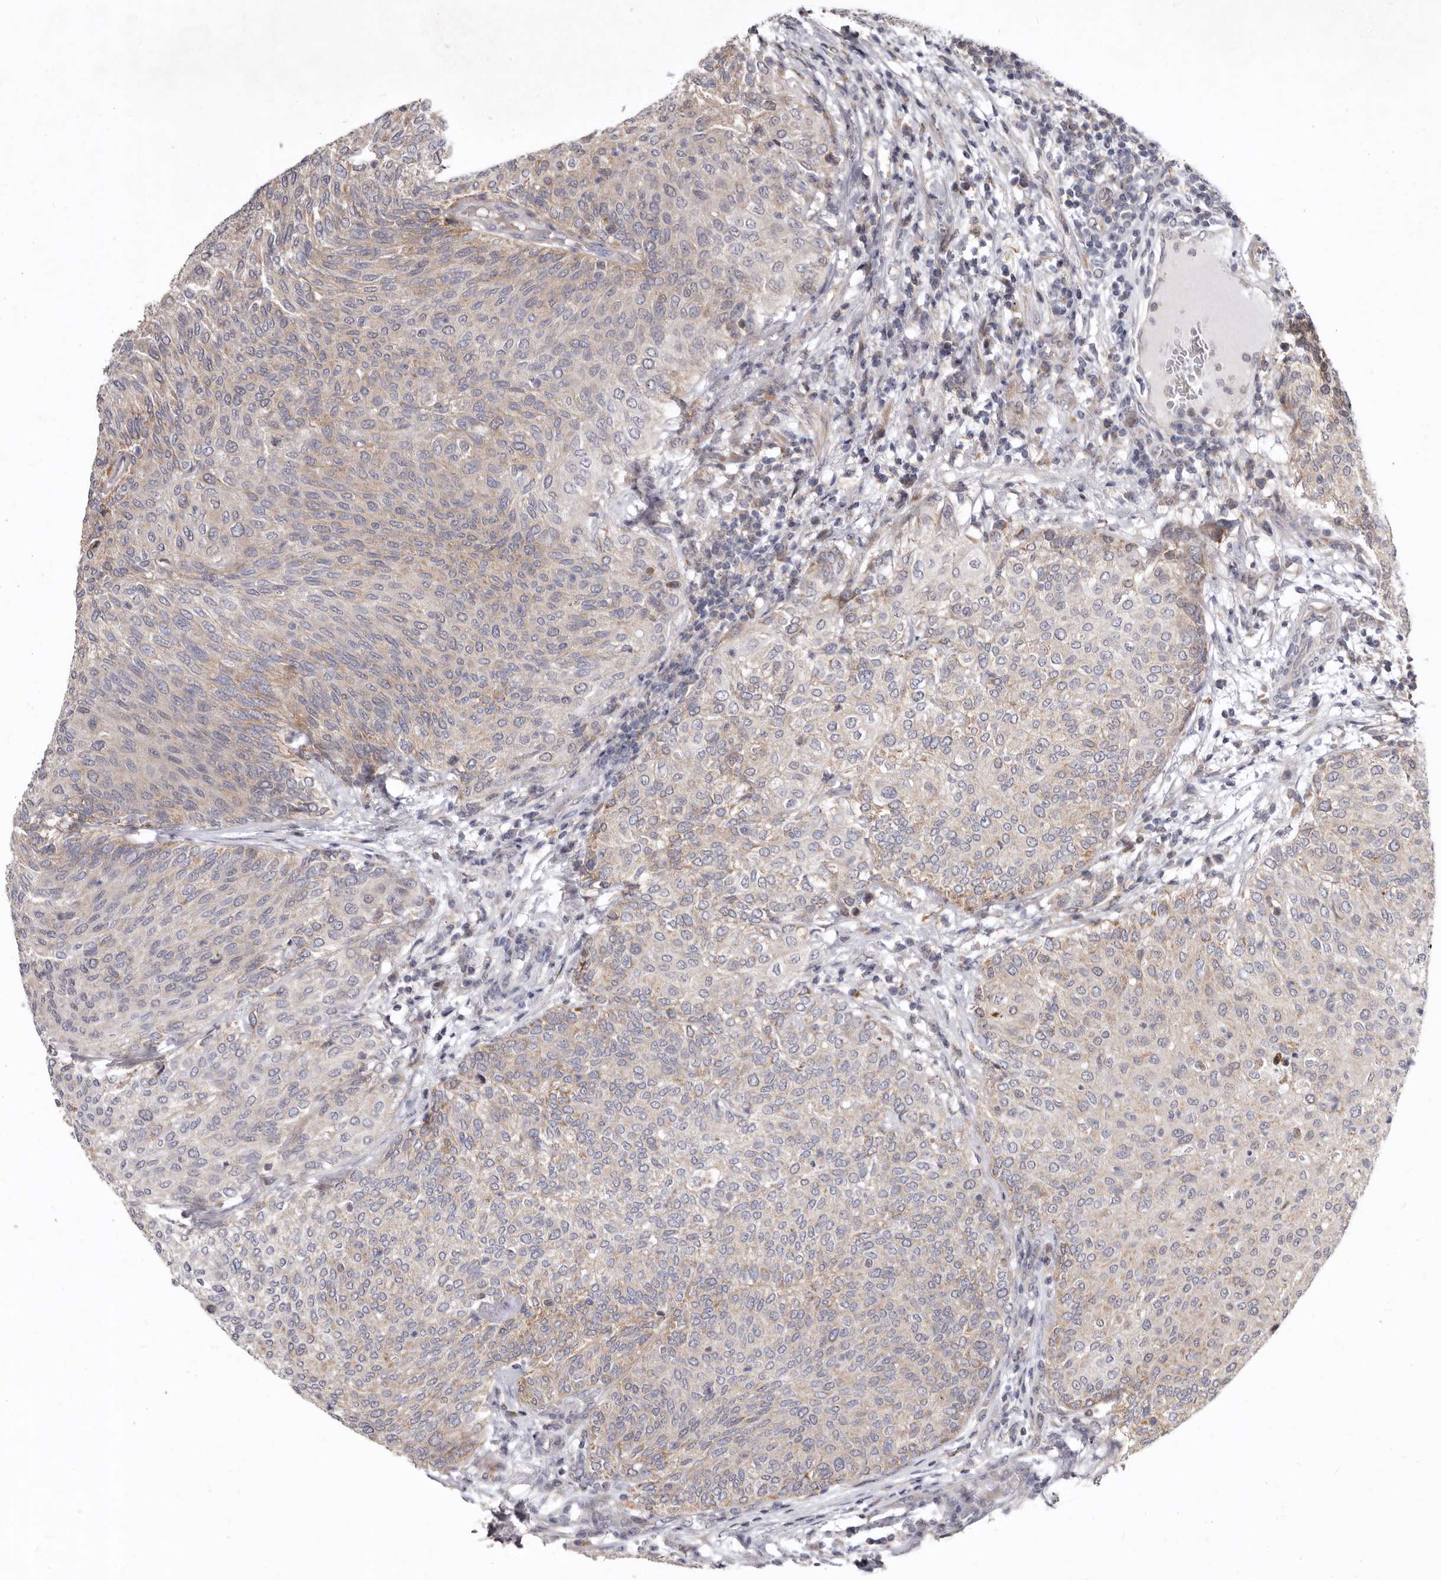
{"staining": {"intensity": "weak", "quantity": "<25%", "location": "cytoplasmic/membranous"}, "tissue": "urothelial cancer", "cell_type": "Tumor cells", "image_type": "cancer", "snomed": [{"axis": "morphology", "description": "Urothelial carcinoma, Low grade"}, {"axis": "topography", "description": "Urinary bladder"}], "caption": "Urothelial carcinoma (low-grade) was stained to show a protein in brown. There is no significant staining in tumor cells.", "gene": "SMC4", "patient": {"sex": "female", "age": 79}}